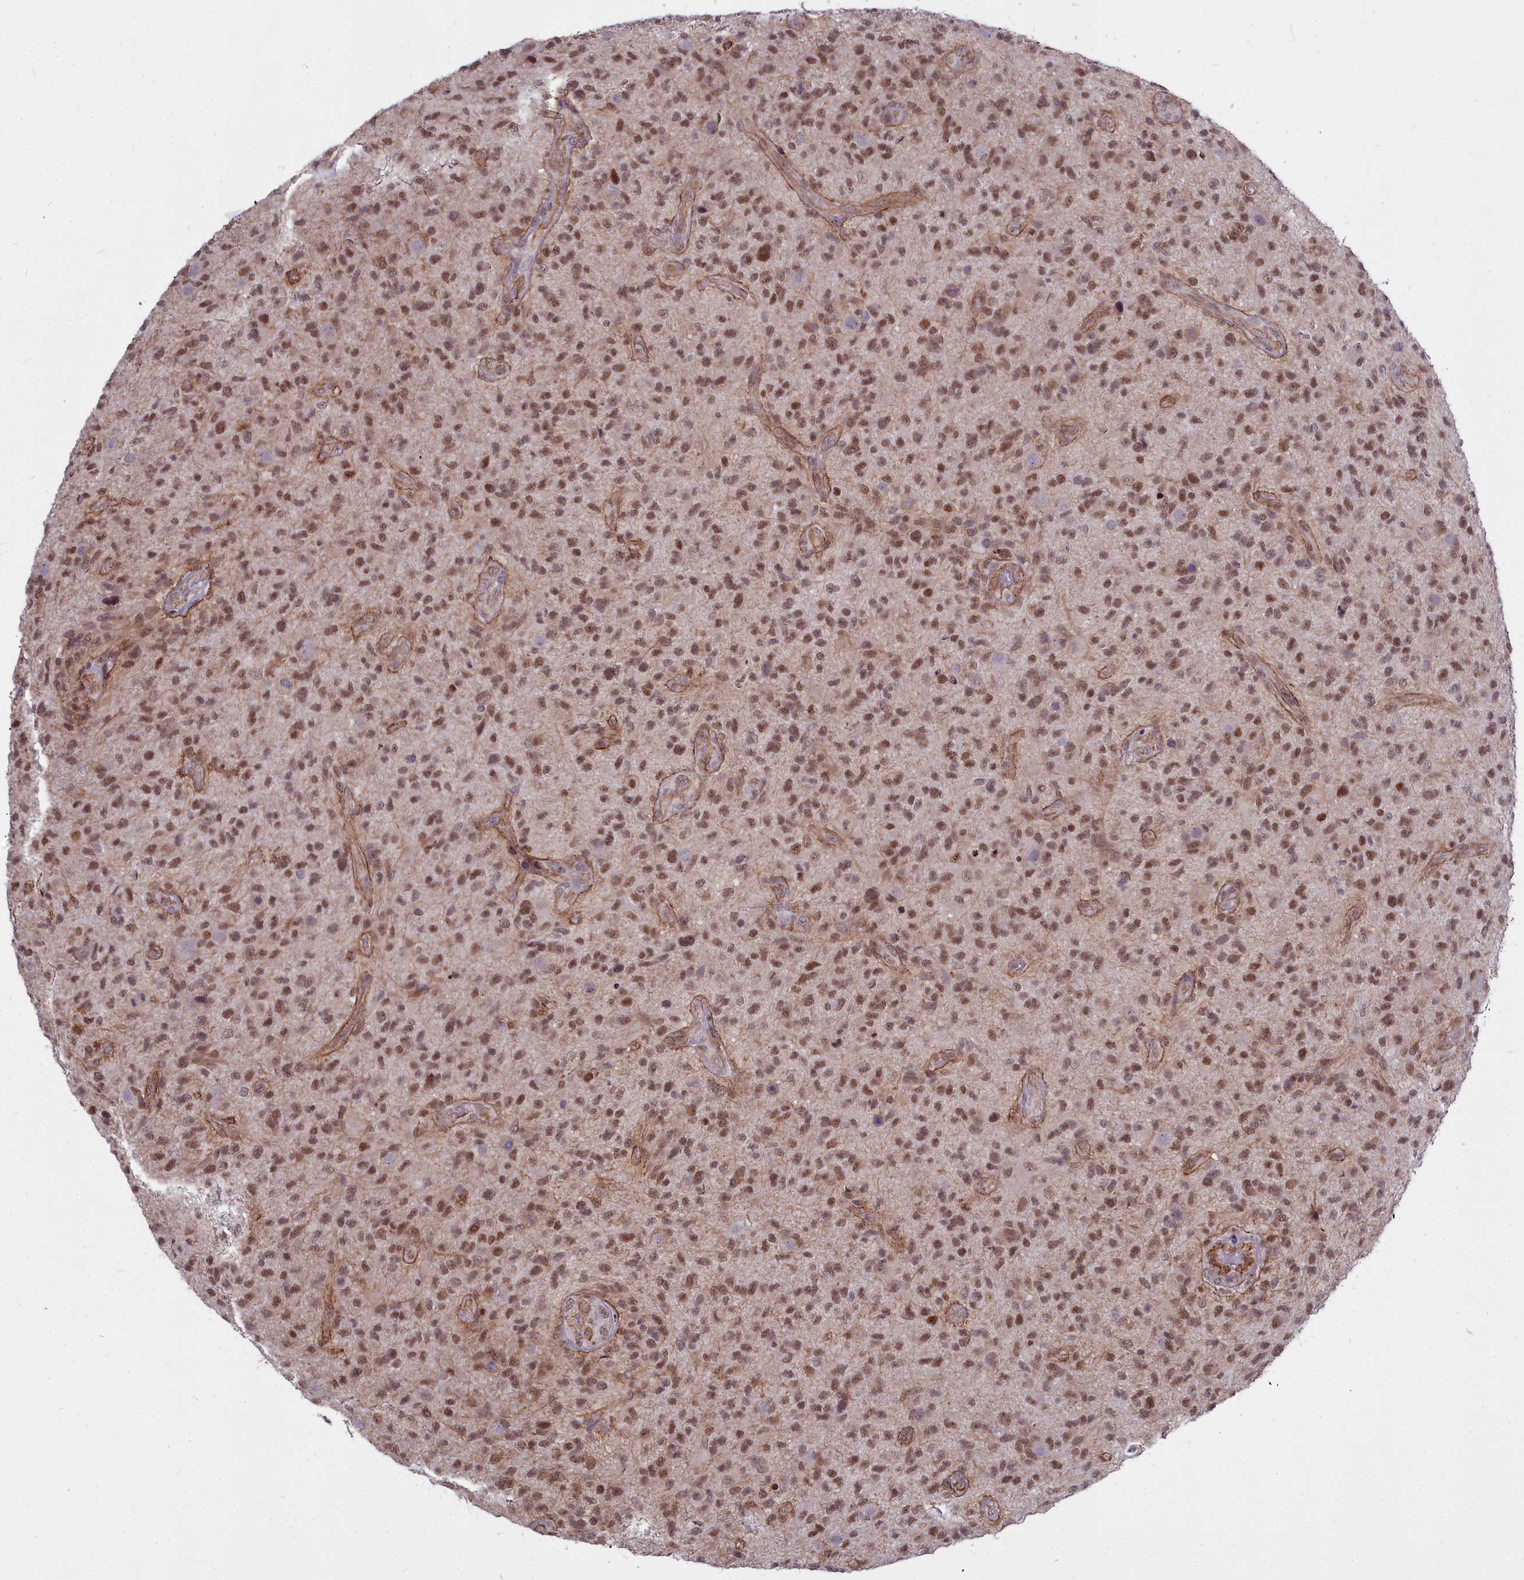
{"staining": {"intensity": "moderate", "quantity": ">75%", "location": "nuclear"}, "tissue": "glioma", "cell_type": "Tumor cells", "image_type": "cancer", "snomed": [{"axis": "morphology", "description": "Glioma, malignant, High grade"}, {"axis": "topography", "description": "Brain"}], "caption": "IHC photomicrograph of neoplastic tissue: human malignant high-grade glioma stained using immunohistochemistry displays medium levels of moderate protein expression localized specifically in the nuclear of tumor cells, appearing as a nuclear brown color.", "gene": "YJU2", "patient": {"sex": "male", "age": 47}}